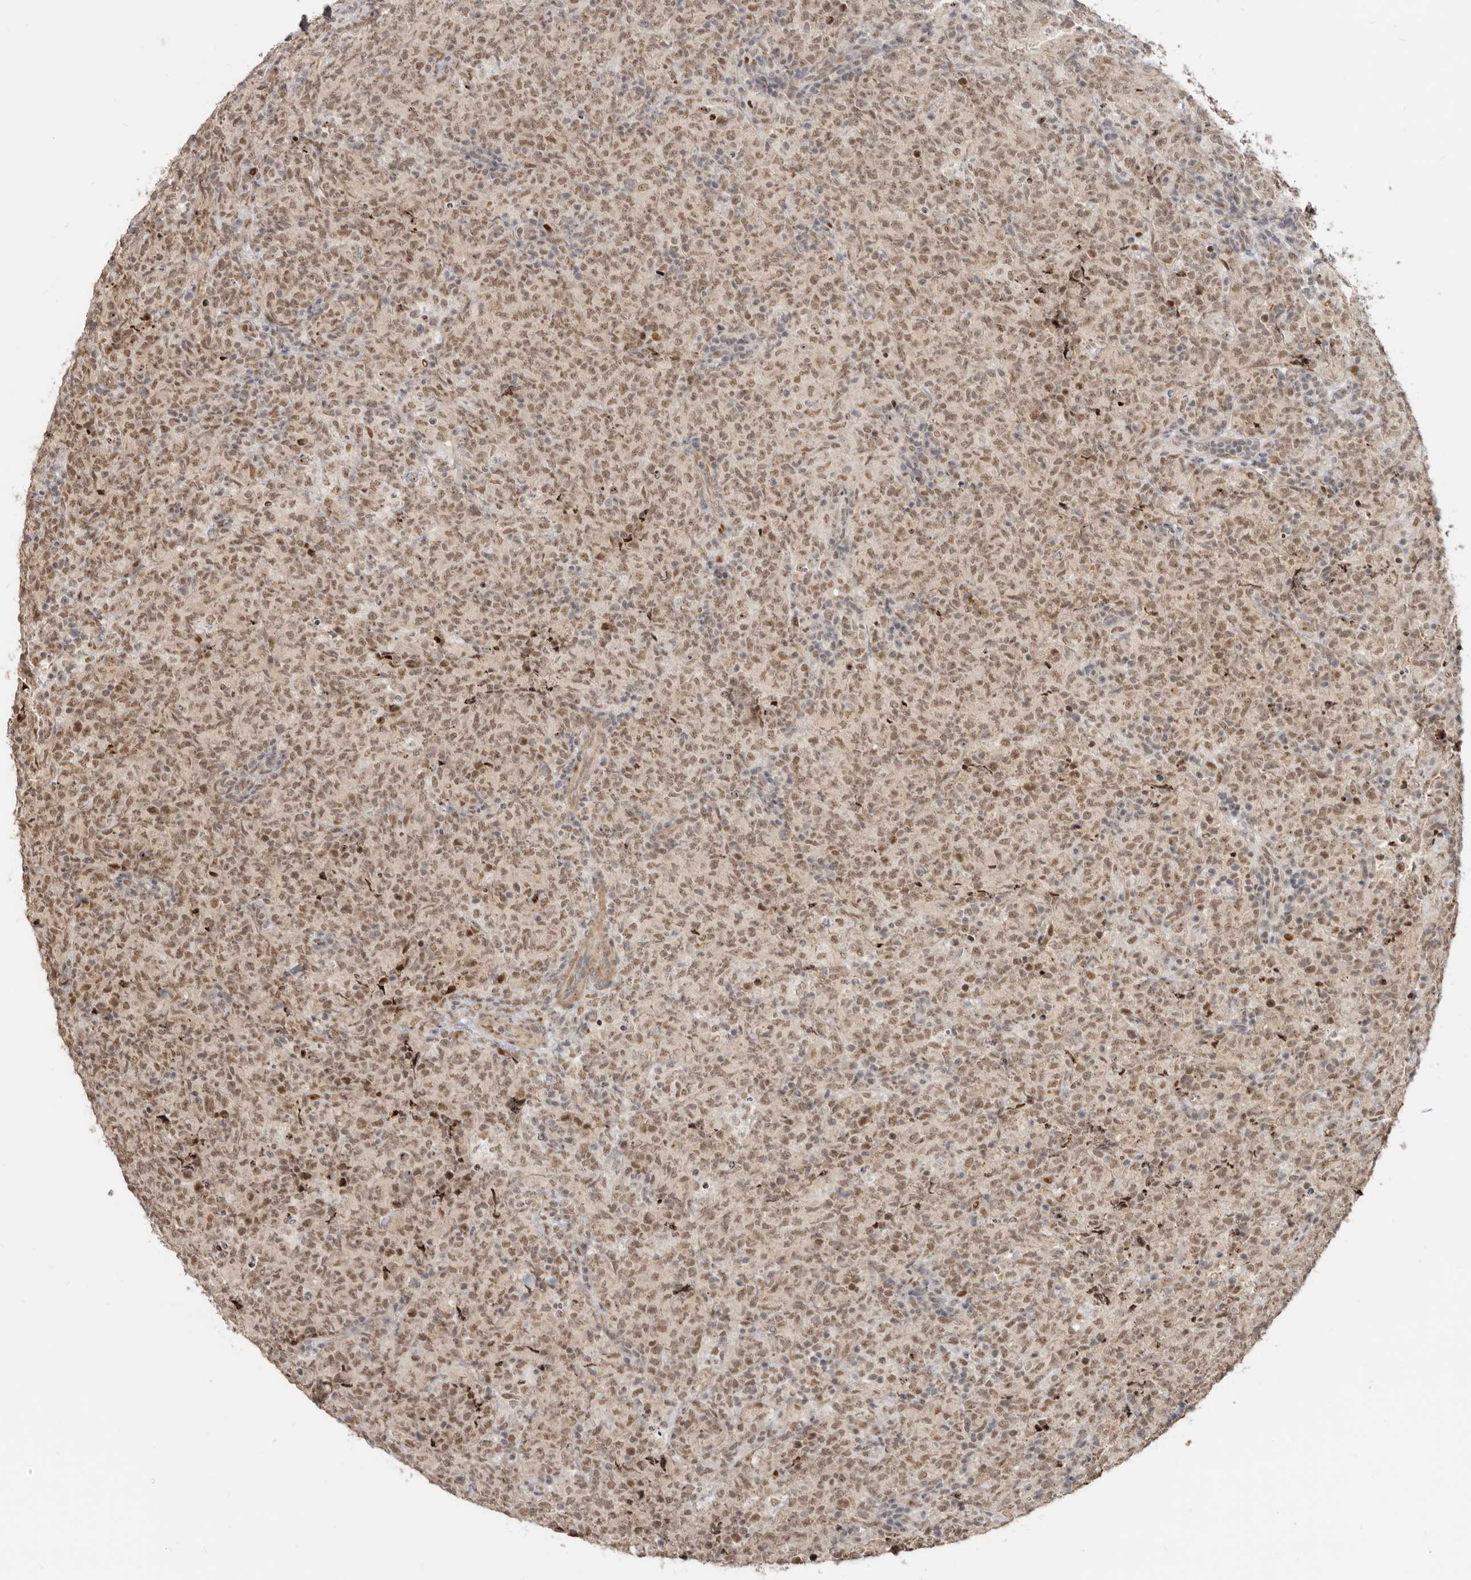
{"staining": {"intensity": "moderate", "quantity": ">75%", "location": "nuclear"}, "tissue": "lymphoma", "cell_type": "Tumor cells", "image_type": "cancer", "snomed": [{"axis": "morphology", "description": "Malignant lymphoma, non-Hodgkin's type, High grade"}, {"axis": "topography", "description": "Tonsil"}], "caption": "IHC image of neoplastic tissue: human malignant lymphoma, non-Hodgkin's type (high-grade) stained using immunohistochemistry (IHC) exhibits medium levels of moderate protein expression localized specifically in the nuclear of tumor cells, appearing as a nuclear brown color.", "gene": "GPBP1L1", "patient": {"sex": "female", "age": 36}}